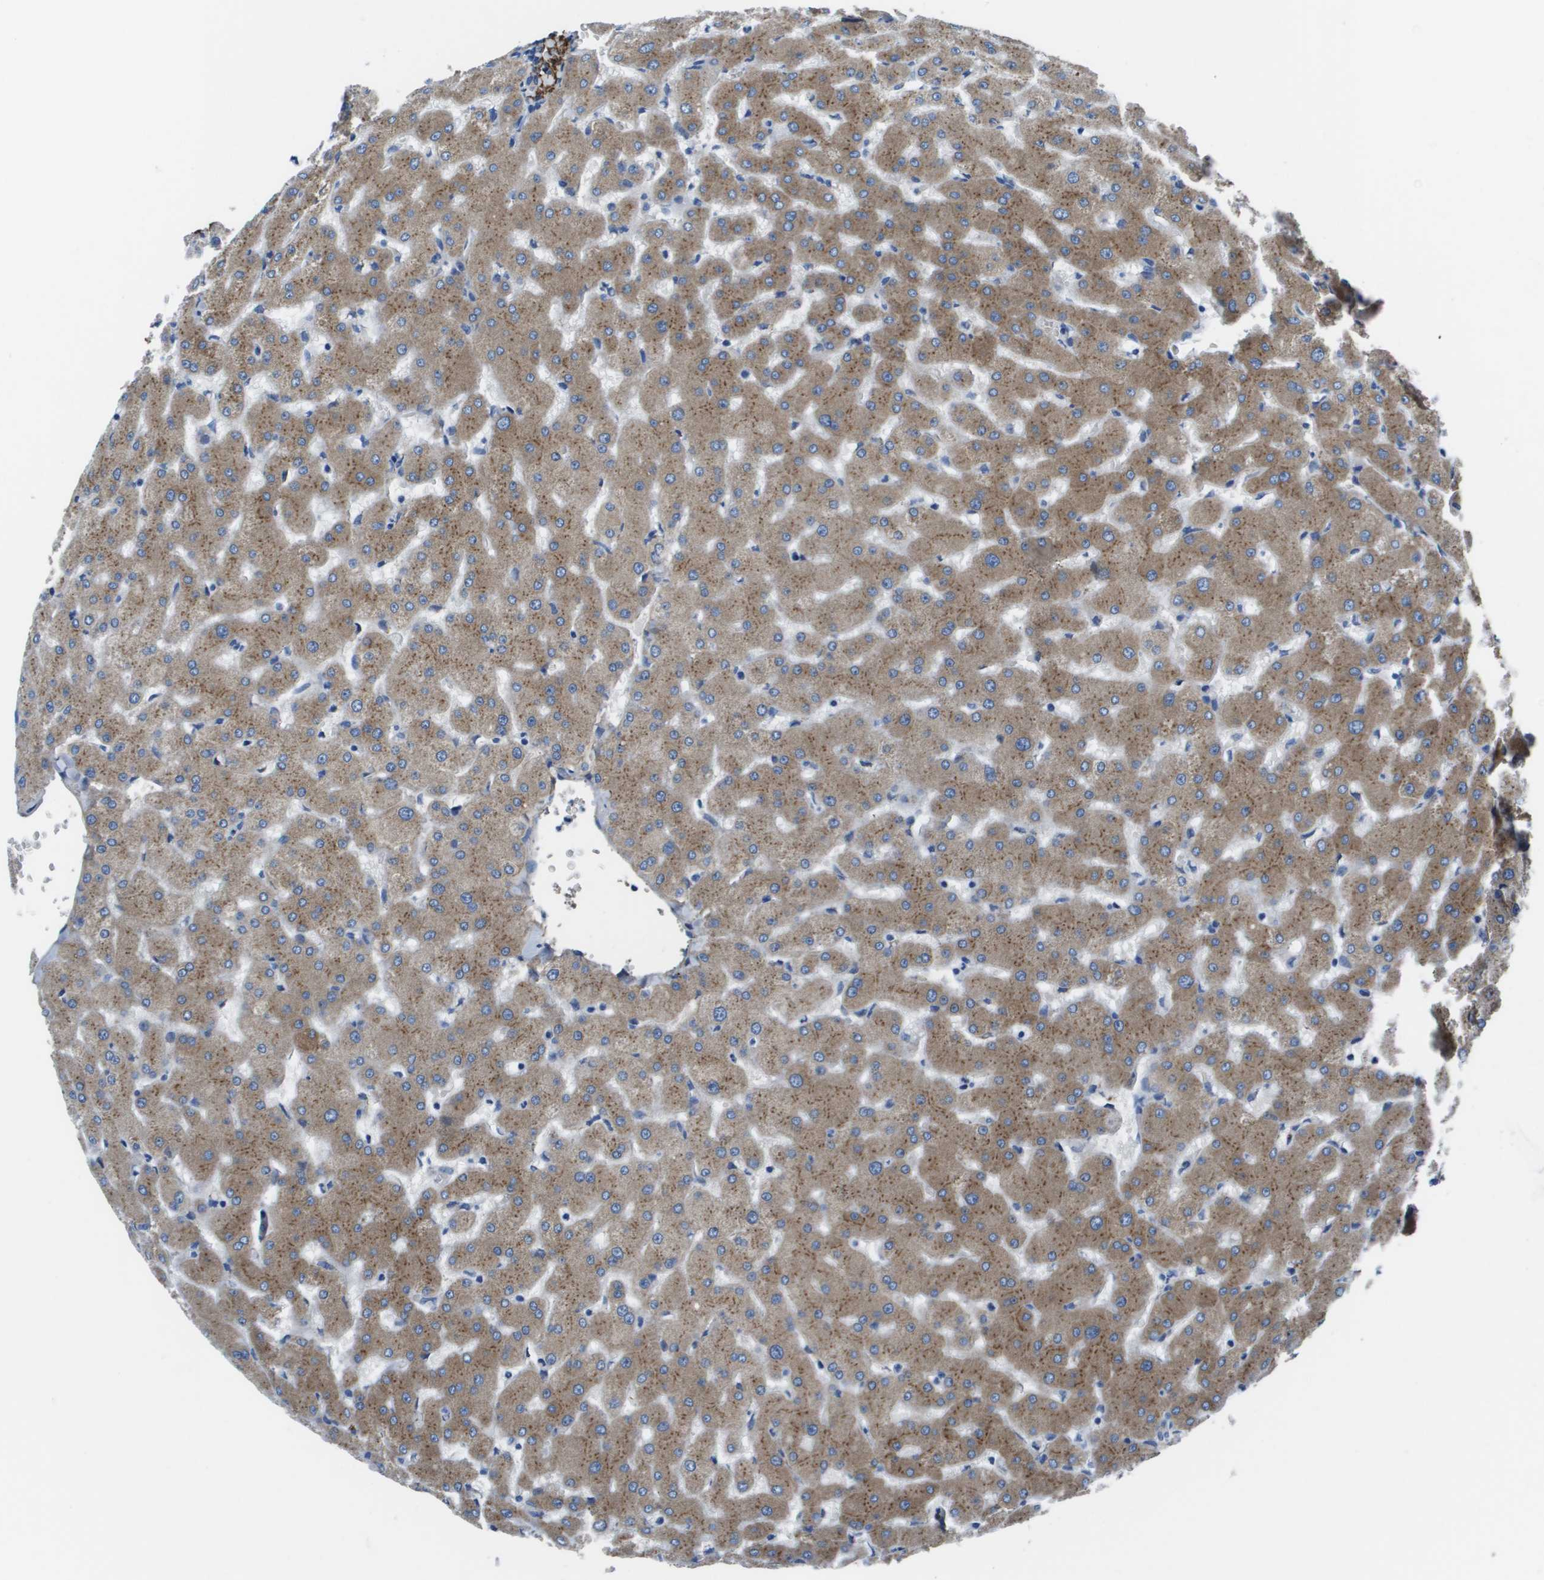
{"staining": {"intensity": "negative", "quantity": "none", "location": "none"}, "tissue": "liver", "cell_type": "Cholangiocytes", "image_type": "normal", "snomed": [{"axis": "morphology", "description": "Normal tissue, NOS"}, {"axis": "topography", "description": "Liver"}], "caption": "IHC of unremarkable liver exhibits no positivity in cholangiocytes.", "gene": "VTN", "patient": {"sex": "female", "age": 63}}